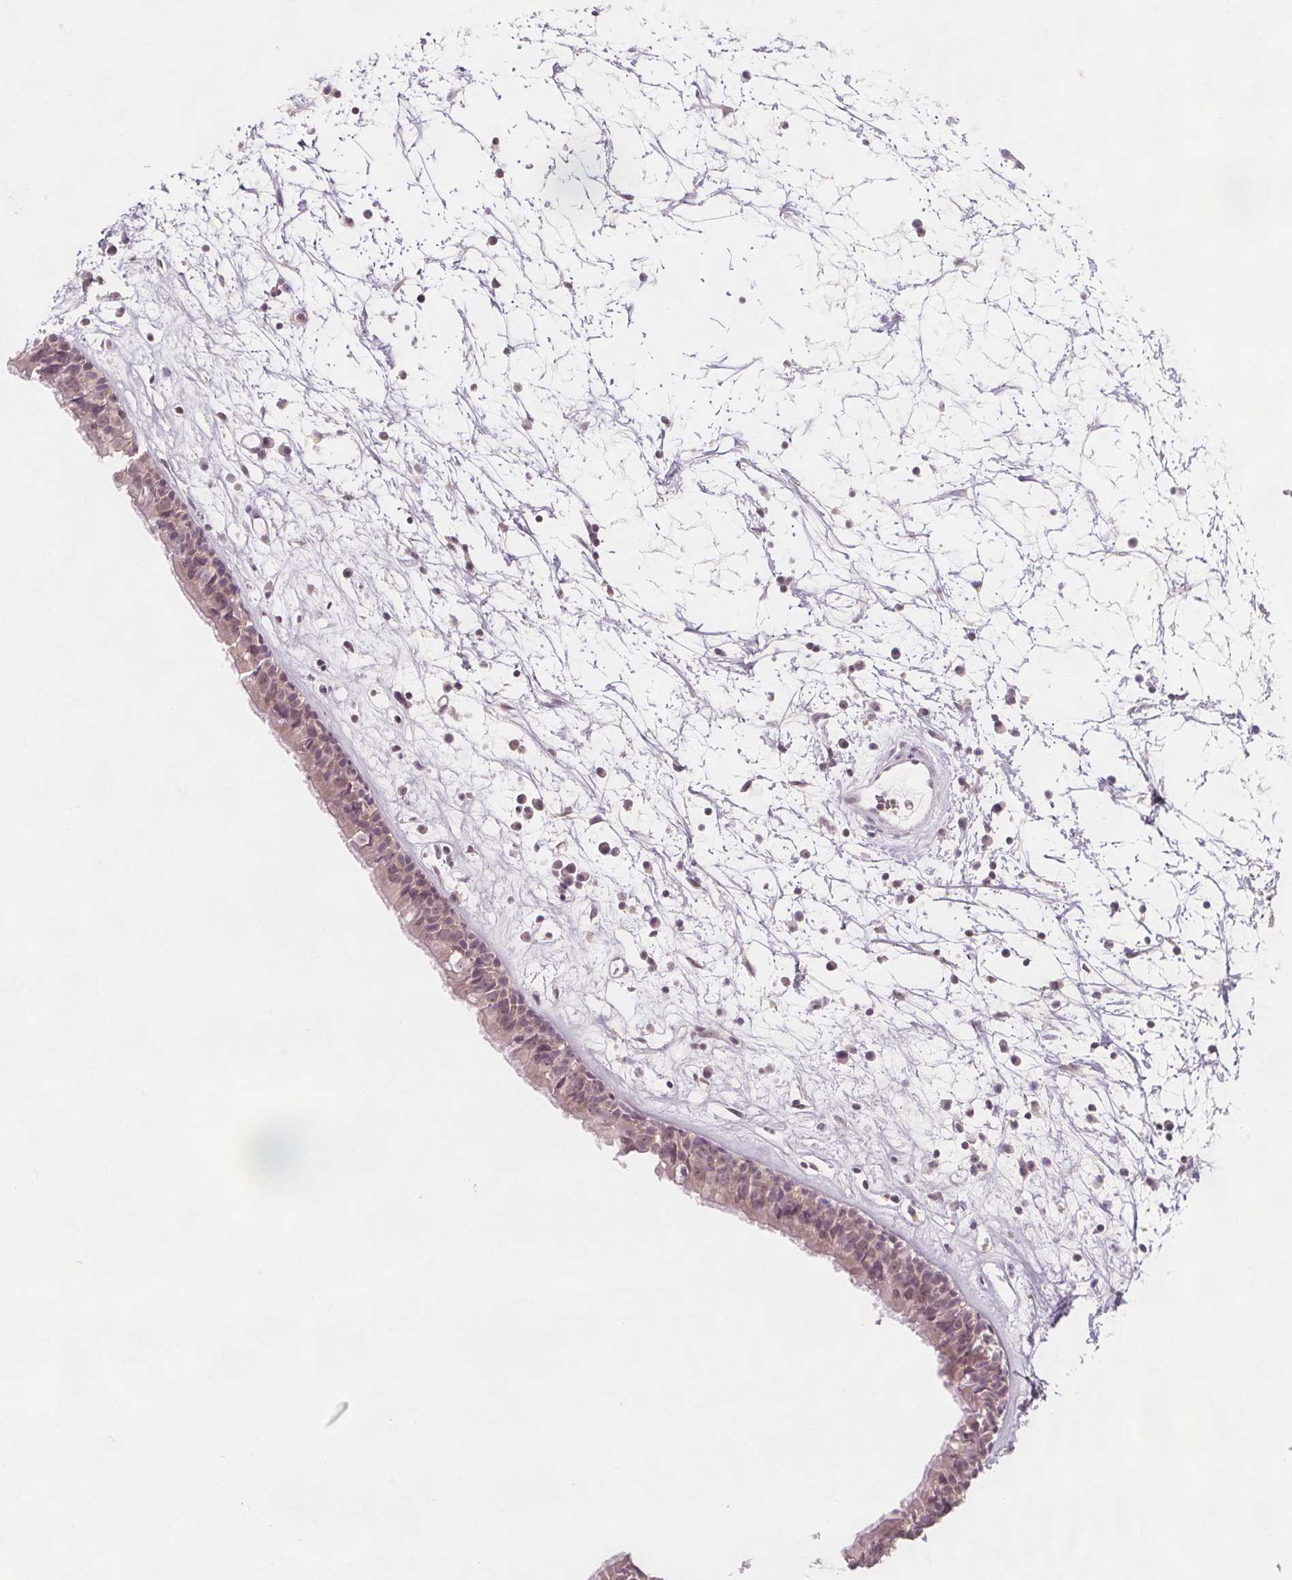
{"staining": {"intensity": "weak", "quantity": "25%-75%", "location": "nuclear"}, "tissue": "nasopharynx", "cell_type": "Respiratory epithelial cells", "image_type": "normal", "snomed": [{"axis": "morphology", "description": "Normal tissue, NOS"}, {"axis": "topography", "description": "Nasopharynx"}], "caption": "IHC of normal nasopharynx demonstrates low levels of weak nuclear positivity in approximately 25%-75% of respiratory epithelial cells.", "gene": "C1orf167", "patient": {"sex": "male", "age": 24}}